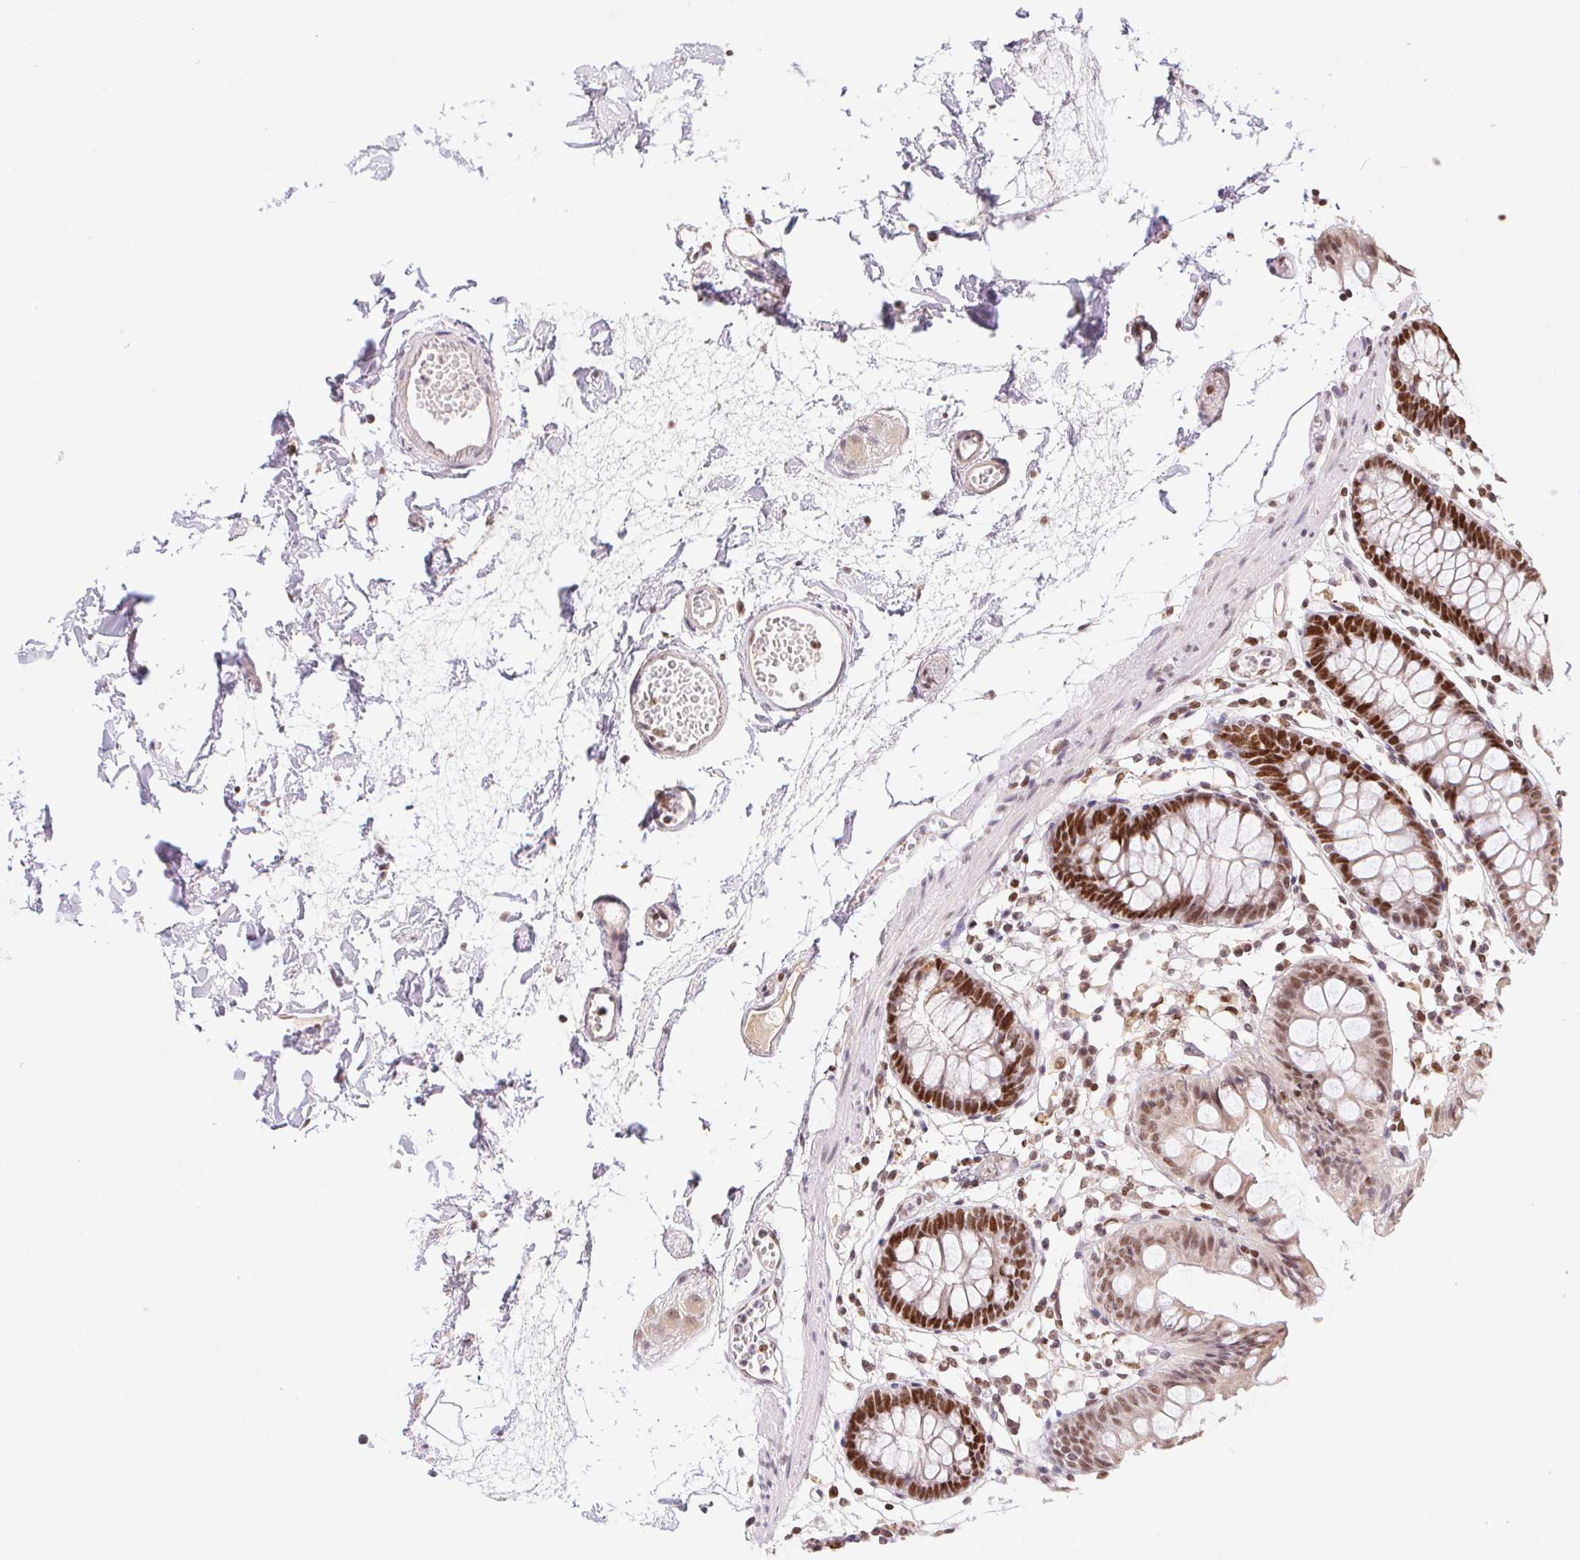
{"staining": {"intensity": "weak", "quantity": "25%-75%", "location": "cytoplasmic/membranous"}, "tissue": "colon", "cell_type": "Endothelial cells", "image_type": "normal", "snomed": [{"axis": "morphology", "description": "Normal tissue, NOS"}, {"axis": "topography", "description": "Colon"}], "caption": "Colon stained with a brown dye shows weak cytoplasmic/membranous positive positivity in about 25%-75% of endothelial cells.", "gene": "POLD3", "patient": {"sex": "female", "age": 84}}